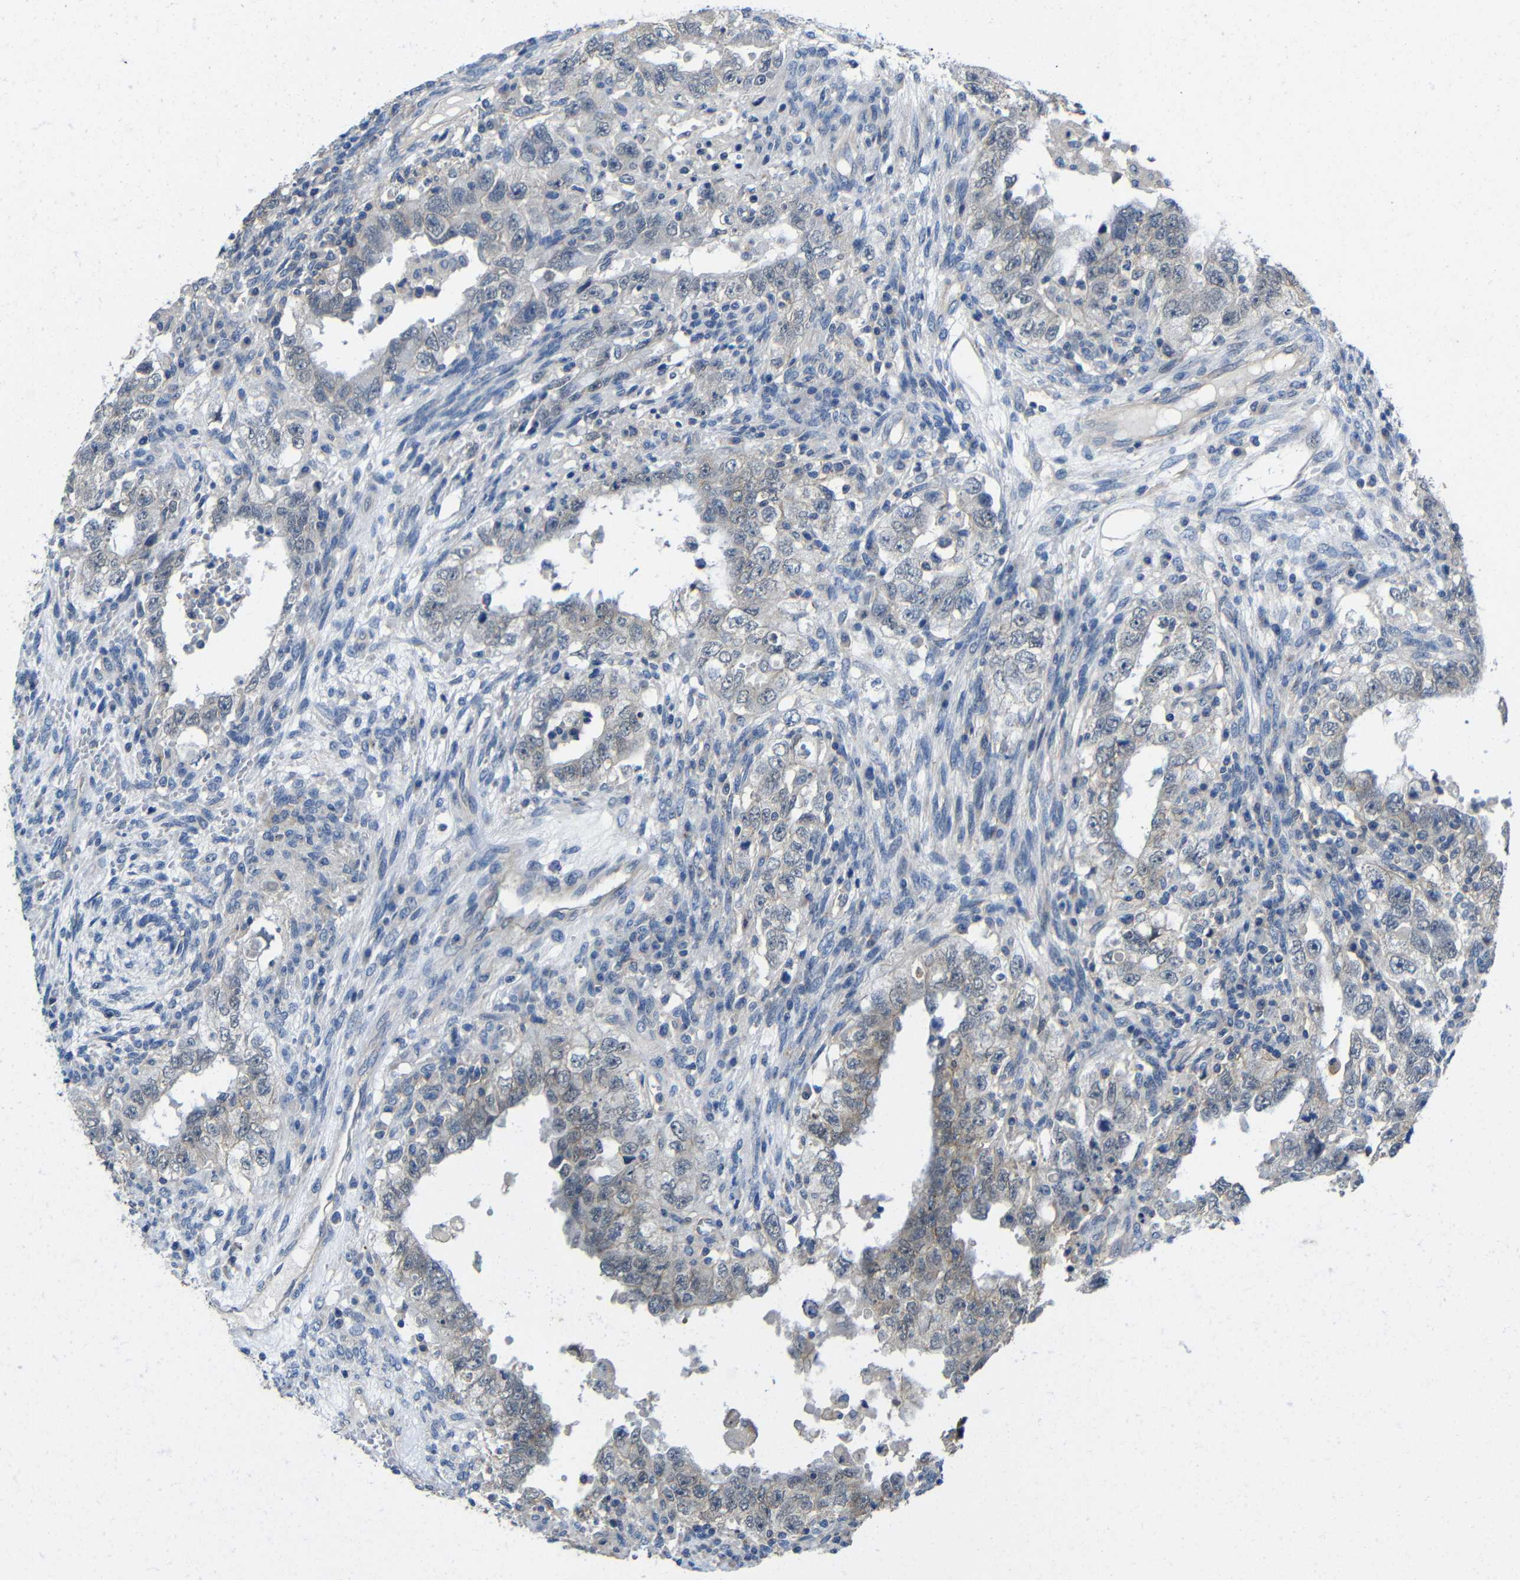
{"staining": {"intensity": "weak", "quantity": "<25%", "location": "cytoplasmic/membranous"}, "tissue": "testis cancer", "cell_type": "Tumor cells", "image_type": "cancer", "snomed": [{"axis": "morphology", "description": "Carcinoma, Embryonal, NOS"}, {"axis": "topography", "description": "Testis"}], "caption": "Human testis cancer stained for a protein using immunohistochemistry (IHC) reveals no positivity in tumor cells.", "gene": "ZNF90", "patient": {"sex": "male", "age": 26}}